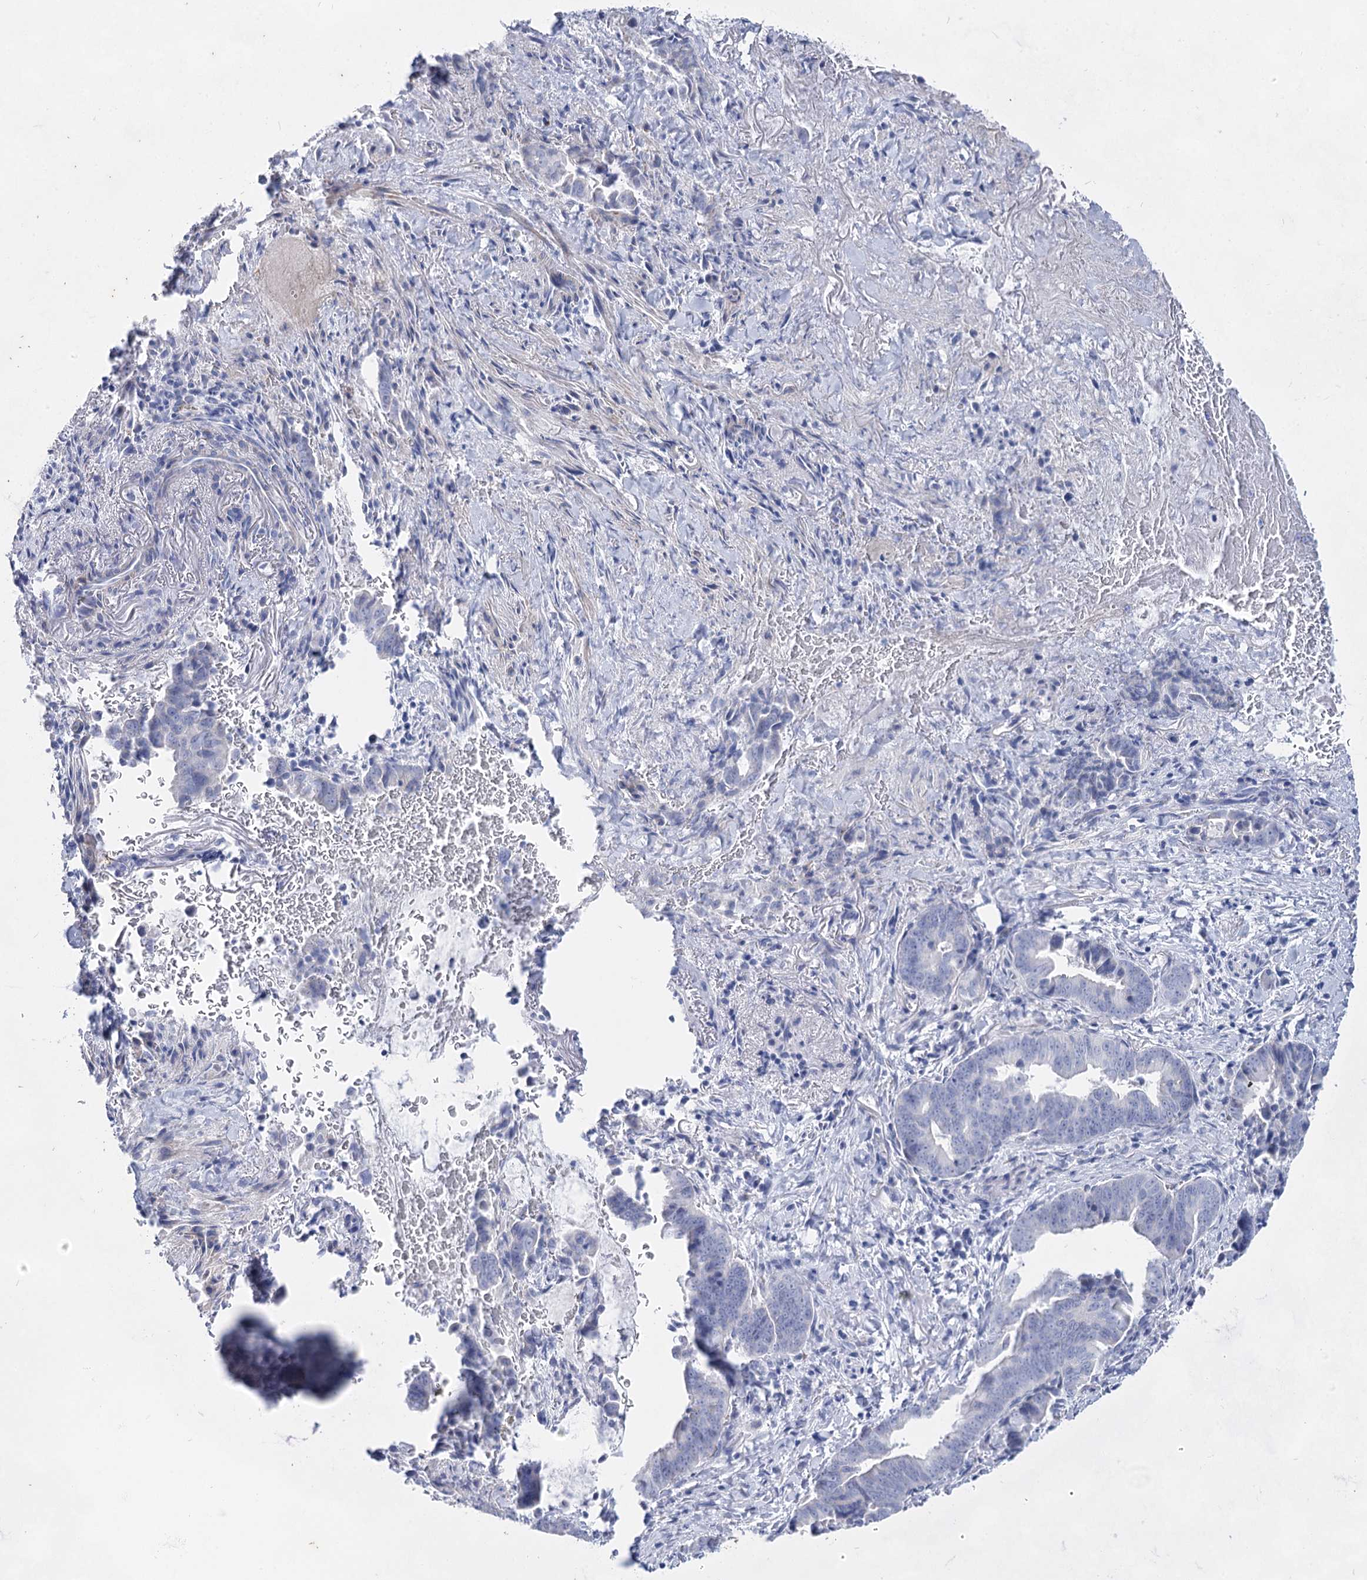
{"staining": {"intensity": "negative", "quantity": "none", "location": "none"}, "tissue": "pancreatic cancer", "cell_type": "Tumor cells", "image_type": "cancer", "snomed": [{"axis": "morphology", "description": "Adenocarcinoma, NOS"}, {"axis": "topography", "description": "Pancreas"}], "caption": "DAB immunohistochemical staining of human pancreatic adenocarcinoma reveals no significant staining in tumor cells. (DAB immunohistochemistry, high magnification).", "gene": "ACRV1", "patient": {"sex": "female", "age": 63}}